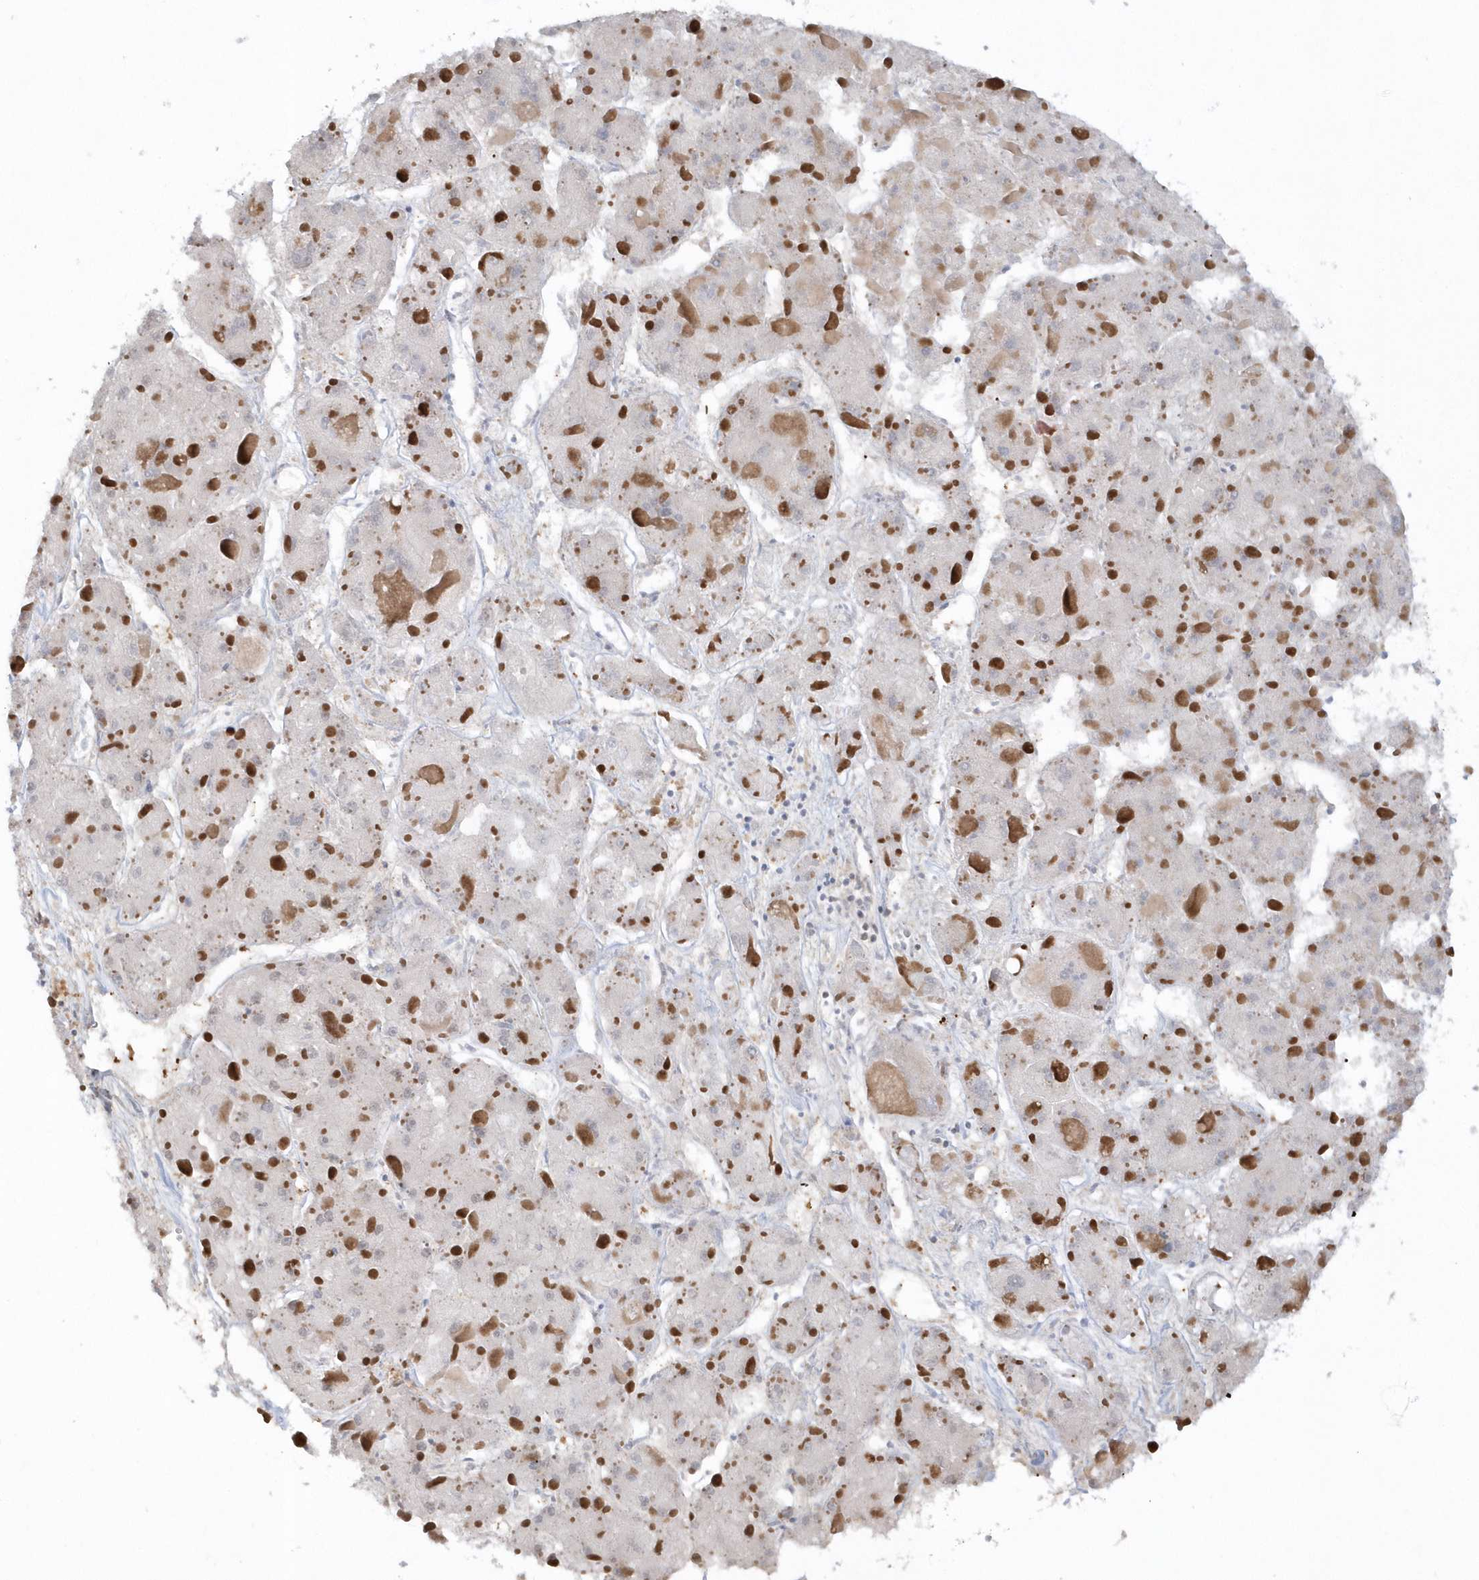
{"staining": {"intensity": "negative", "quantity": "none", "location": "none"}, "tissue": "liver cancer", "cell_type": "Tumor cells", "image_type": "cancer", "snomed": [{"axis": "morphology", "description": "Carcinoma, Hepatocellular, NOS"}, {"axis": "topography", "description": "Liver"}], "caption": "DAB immunohistochemical staining of liver cancer (hepatocellular carcinoma) reveals no significant positivity in tumor cells.", "gene": "BSN", "patient": {"sex": "female", "age": 73}}